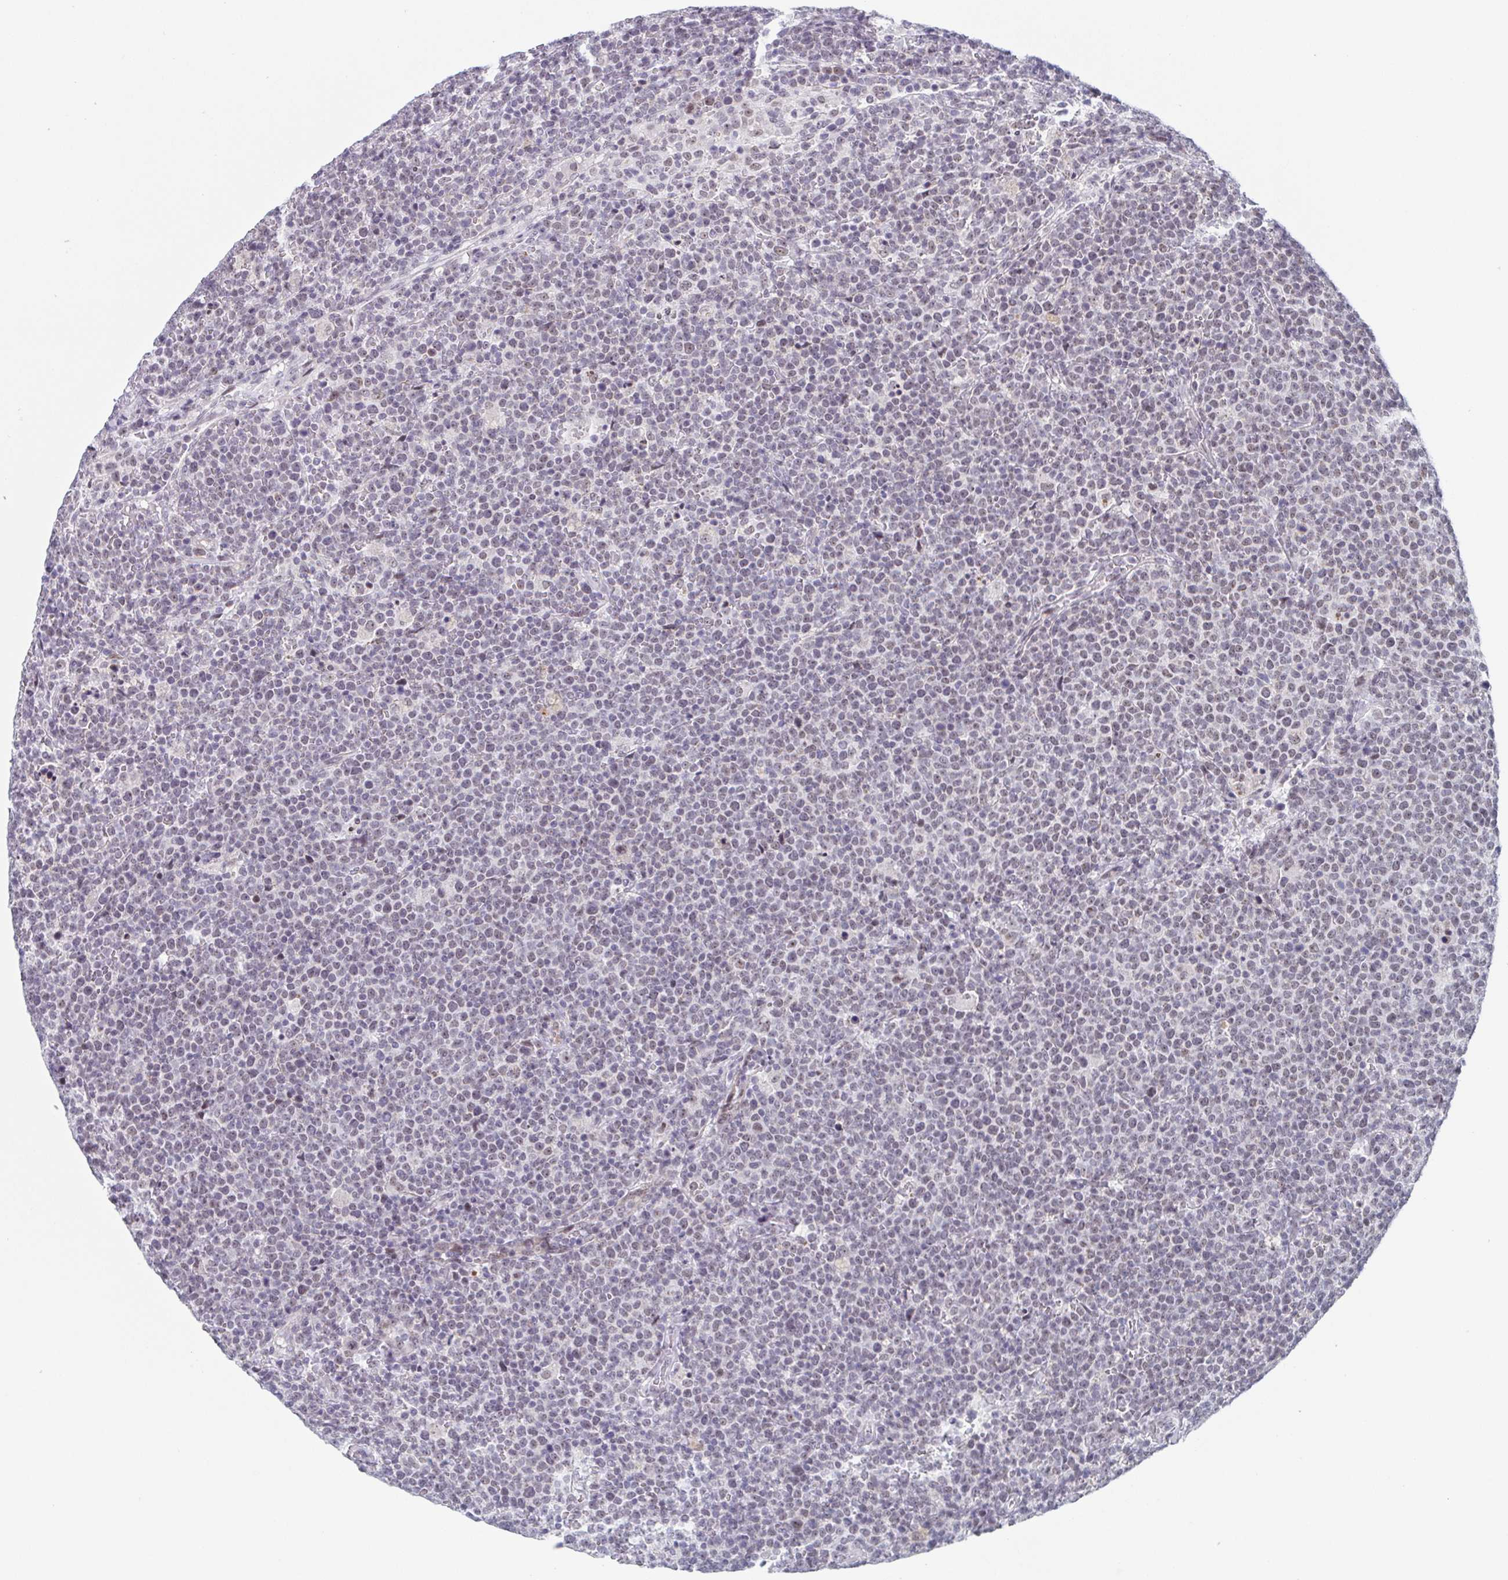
{"staining": {"intensity": "negative", "quantity": "none", "location": "none"}, "tissue": "lymphoma", "cell_type": "Tumor cells", "image_type": "cancer", "snomed": [{"axis": "morphology", "description": "Malignant lymphoma, non-Hodgkin's type, High grade"}, {"axis": "topography", "description": "Lymph node"}], "caption": "The histopathology image displays no significant staining in tumor cells of lymphoma. (DAB IHC visualized using brightfield microscopy, high magnification).", "gene": "EXOSC7", "patient": {"sex": "male", "age": 61}}